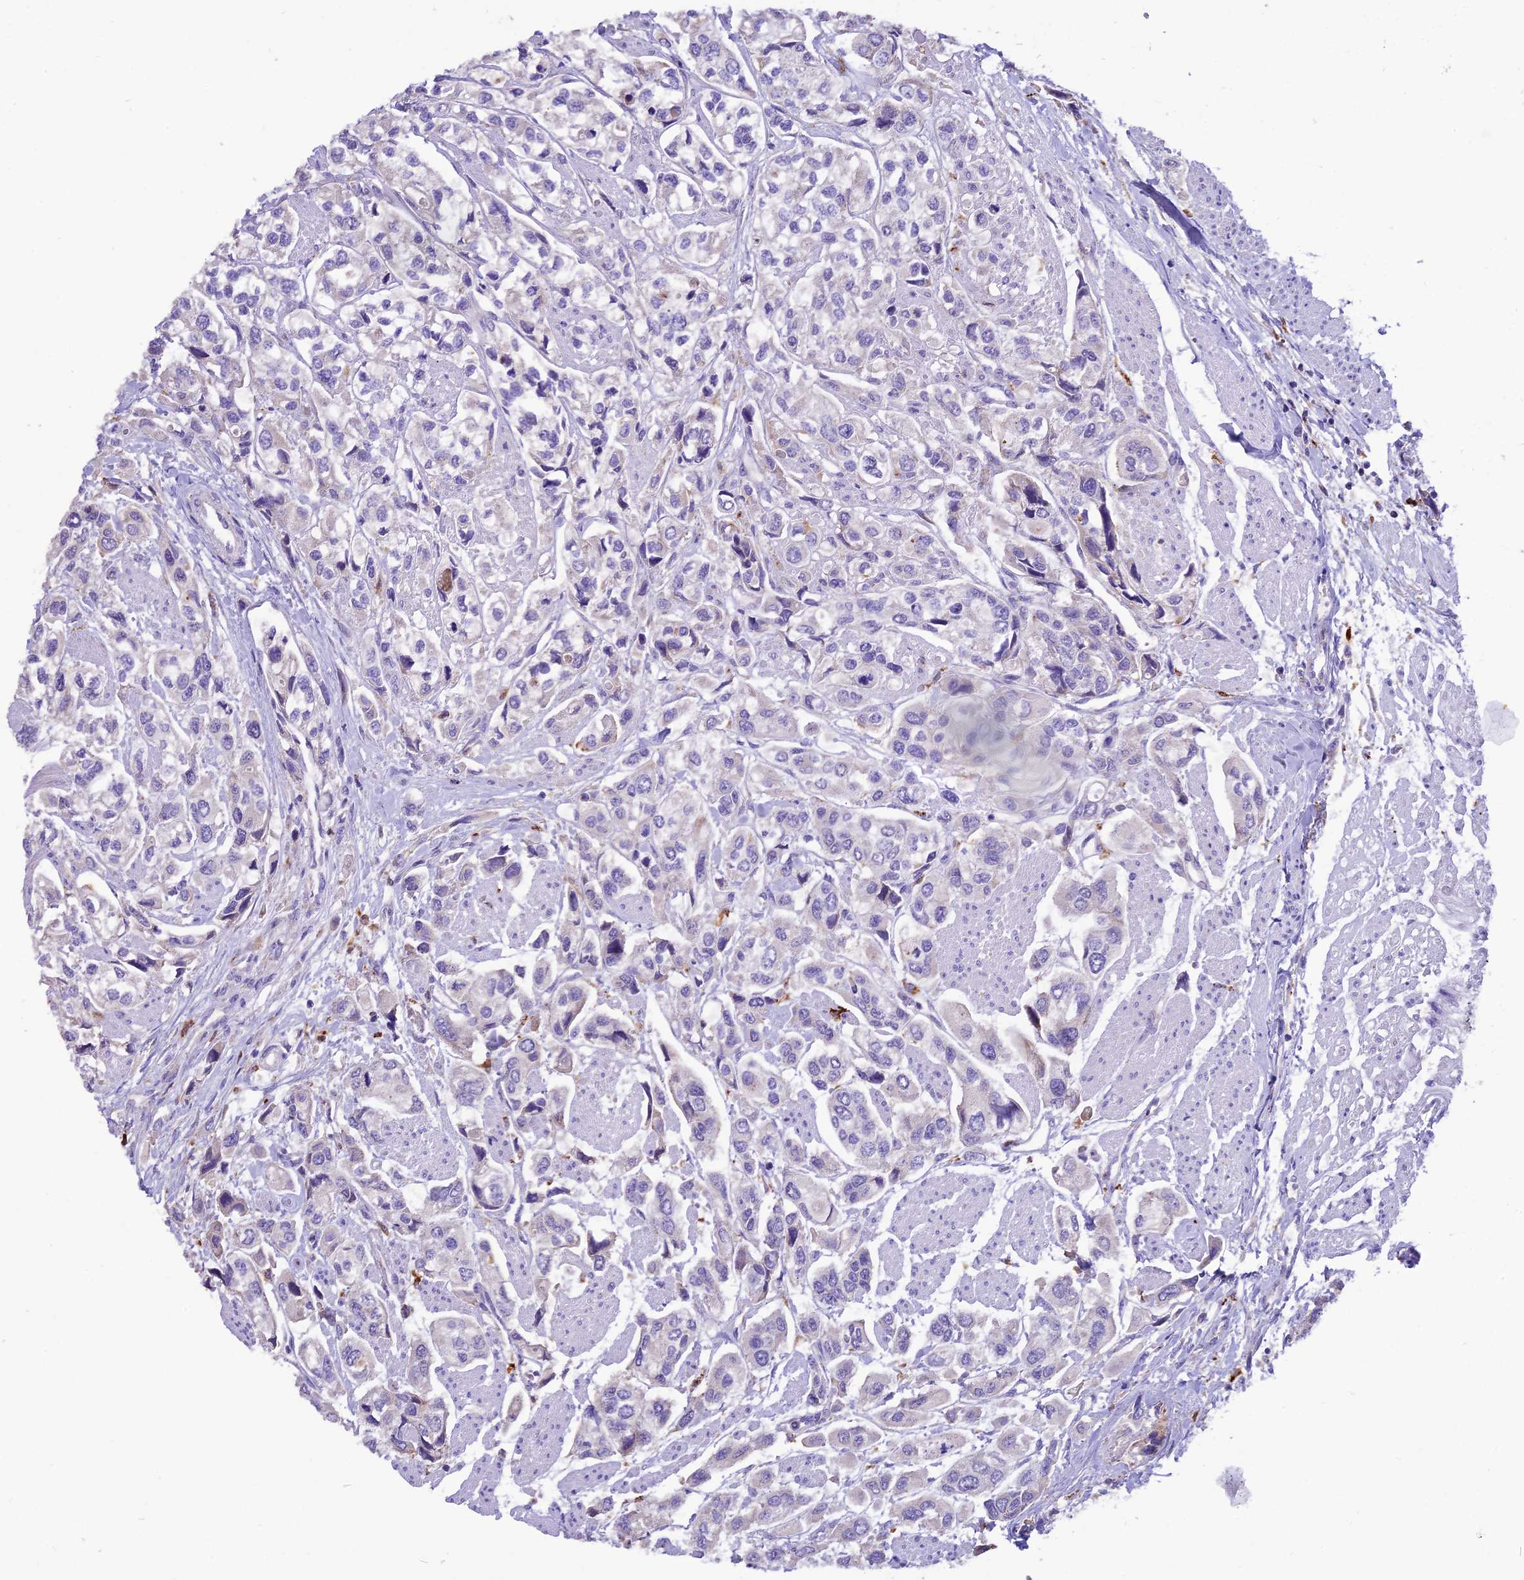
{"staining": {"intensity": "negative", "quantity": "none", "location": "none"}, "tissue": "urothelial cancer", "cell_type": "Tumor cells", "image_type": "cancer", "snomed": [{"axis": "morphology", "description": "Urothelial carcinoma, High grade"}, {"axis": "topography", "description": "Urinary bladder"}], "caption": "Histopathology image shows no significant protein staining in tumor cells of high-grade urothelial carcinoma. Brightfield microscopy of IHC stained with DAB (brown) and hematoxylin (blue), captured at high magnification.", "gene": "THRSP", "patient": {"sex": "male", "age": 67}}